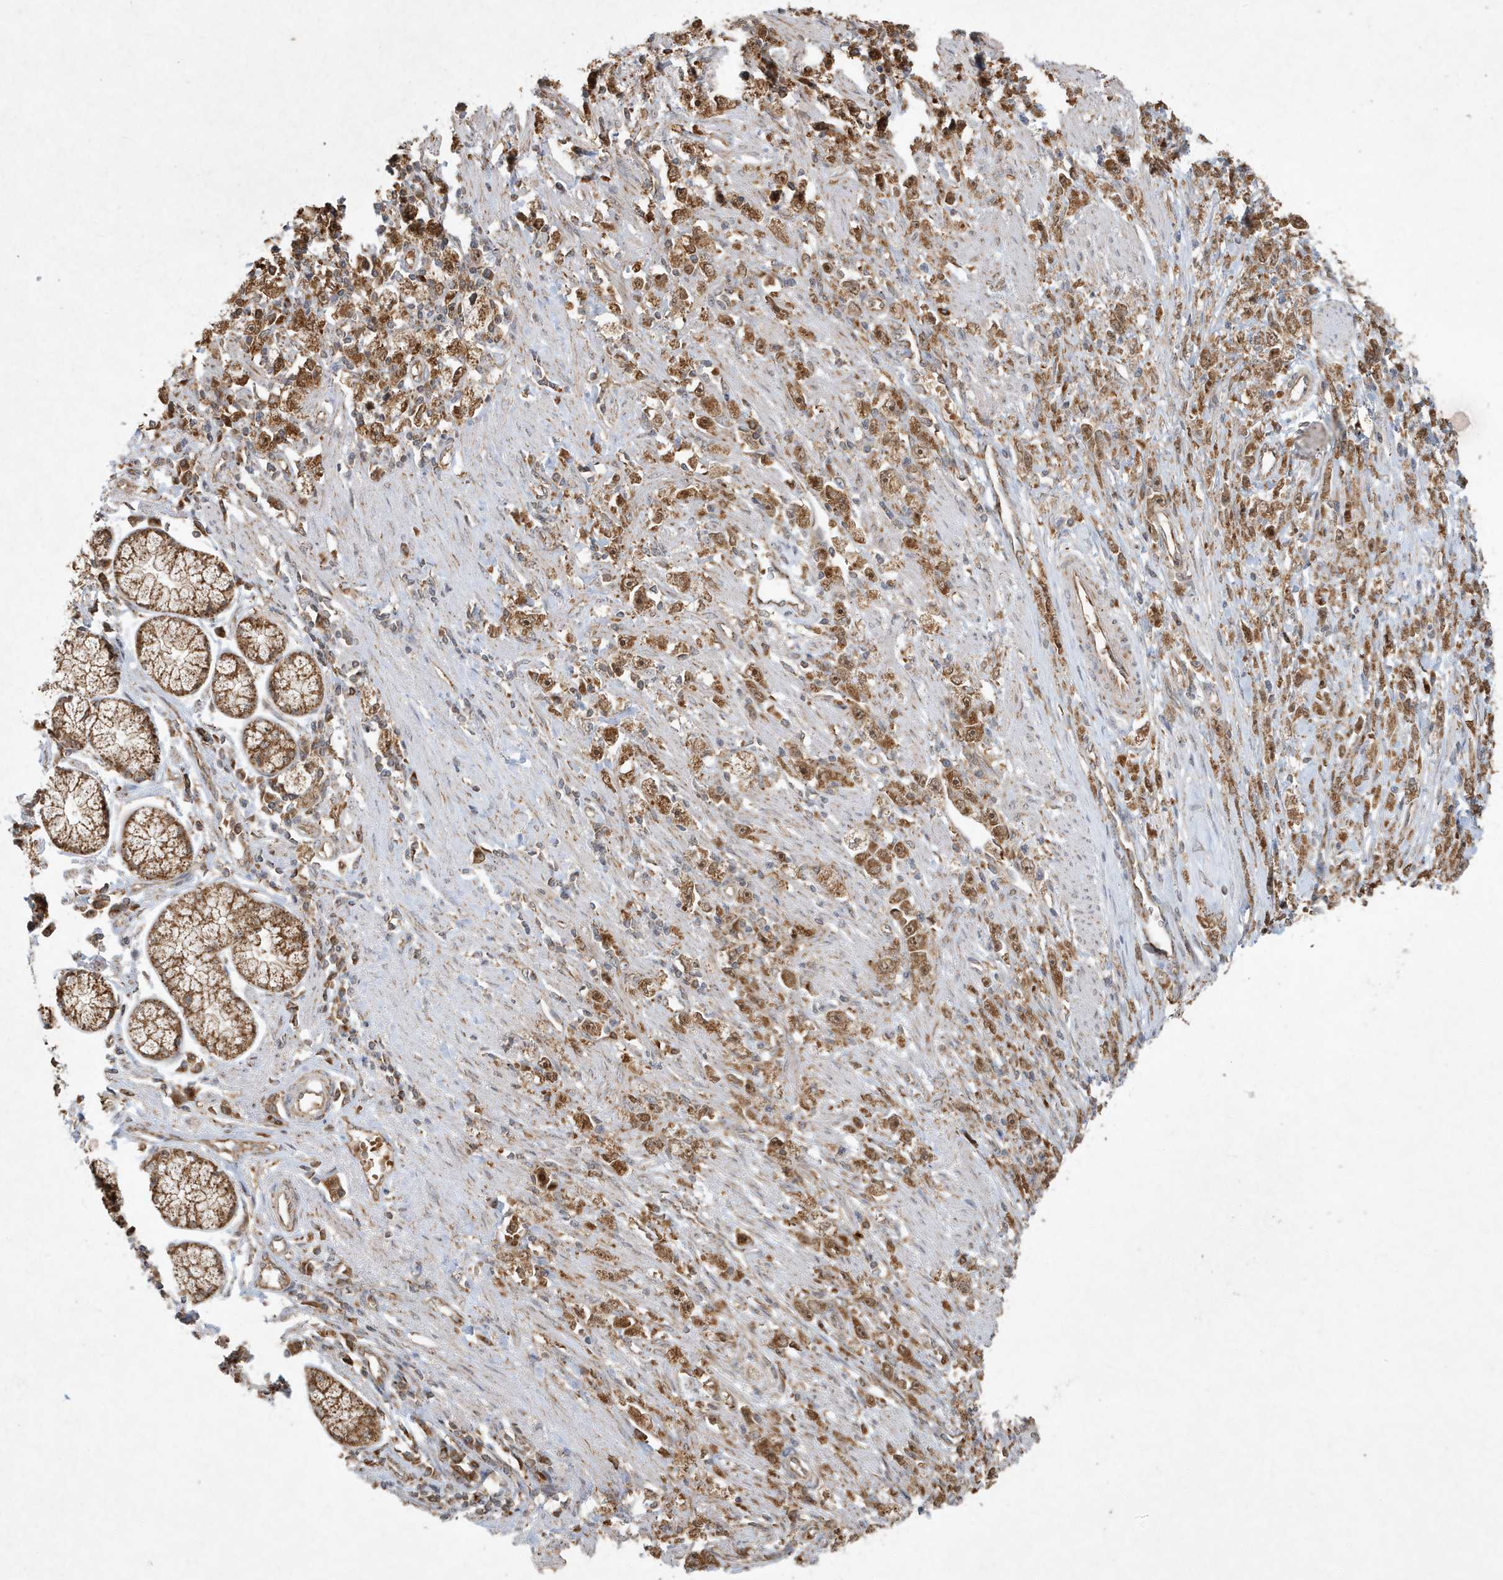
{"staining": {"intensity": "moderate", "quantity": ">75%", "location": "cytoplasmic/membranous,nuclear"}, "tissue": "stomach cancer", "cell_type": "Tumor cells", "image_type": "cancer", "snomed": [{"axis": "morphology", "description": "Adenocarcinoma, NOS"}, {"axis": "topography", "description": "Stomach"}], "caption": "The histopathology image reveals immunohistochemical staining of adenocarcinoma (stomach). There is moderate cytoplasmic/membranous and nuclear positivity is seen in about >75% of tumor cells. Immunohistochemistry (ihc) stains the protein of interest in brown and the nuclei are stained blue.", "gene": "ABCB9", "patient": {"sex": "female", "age": 59}}